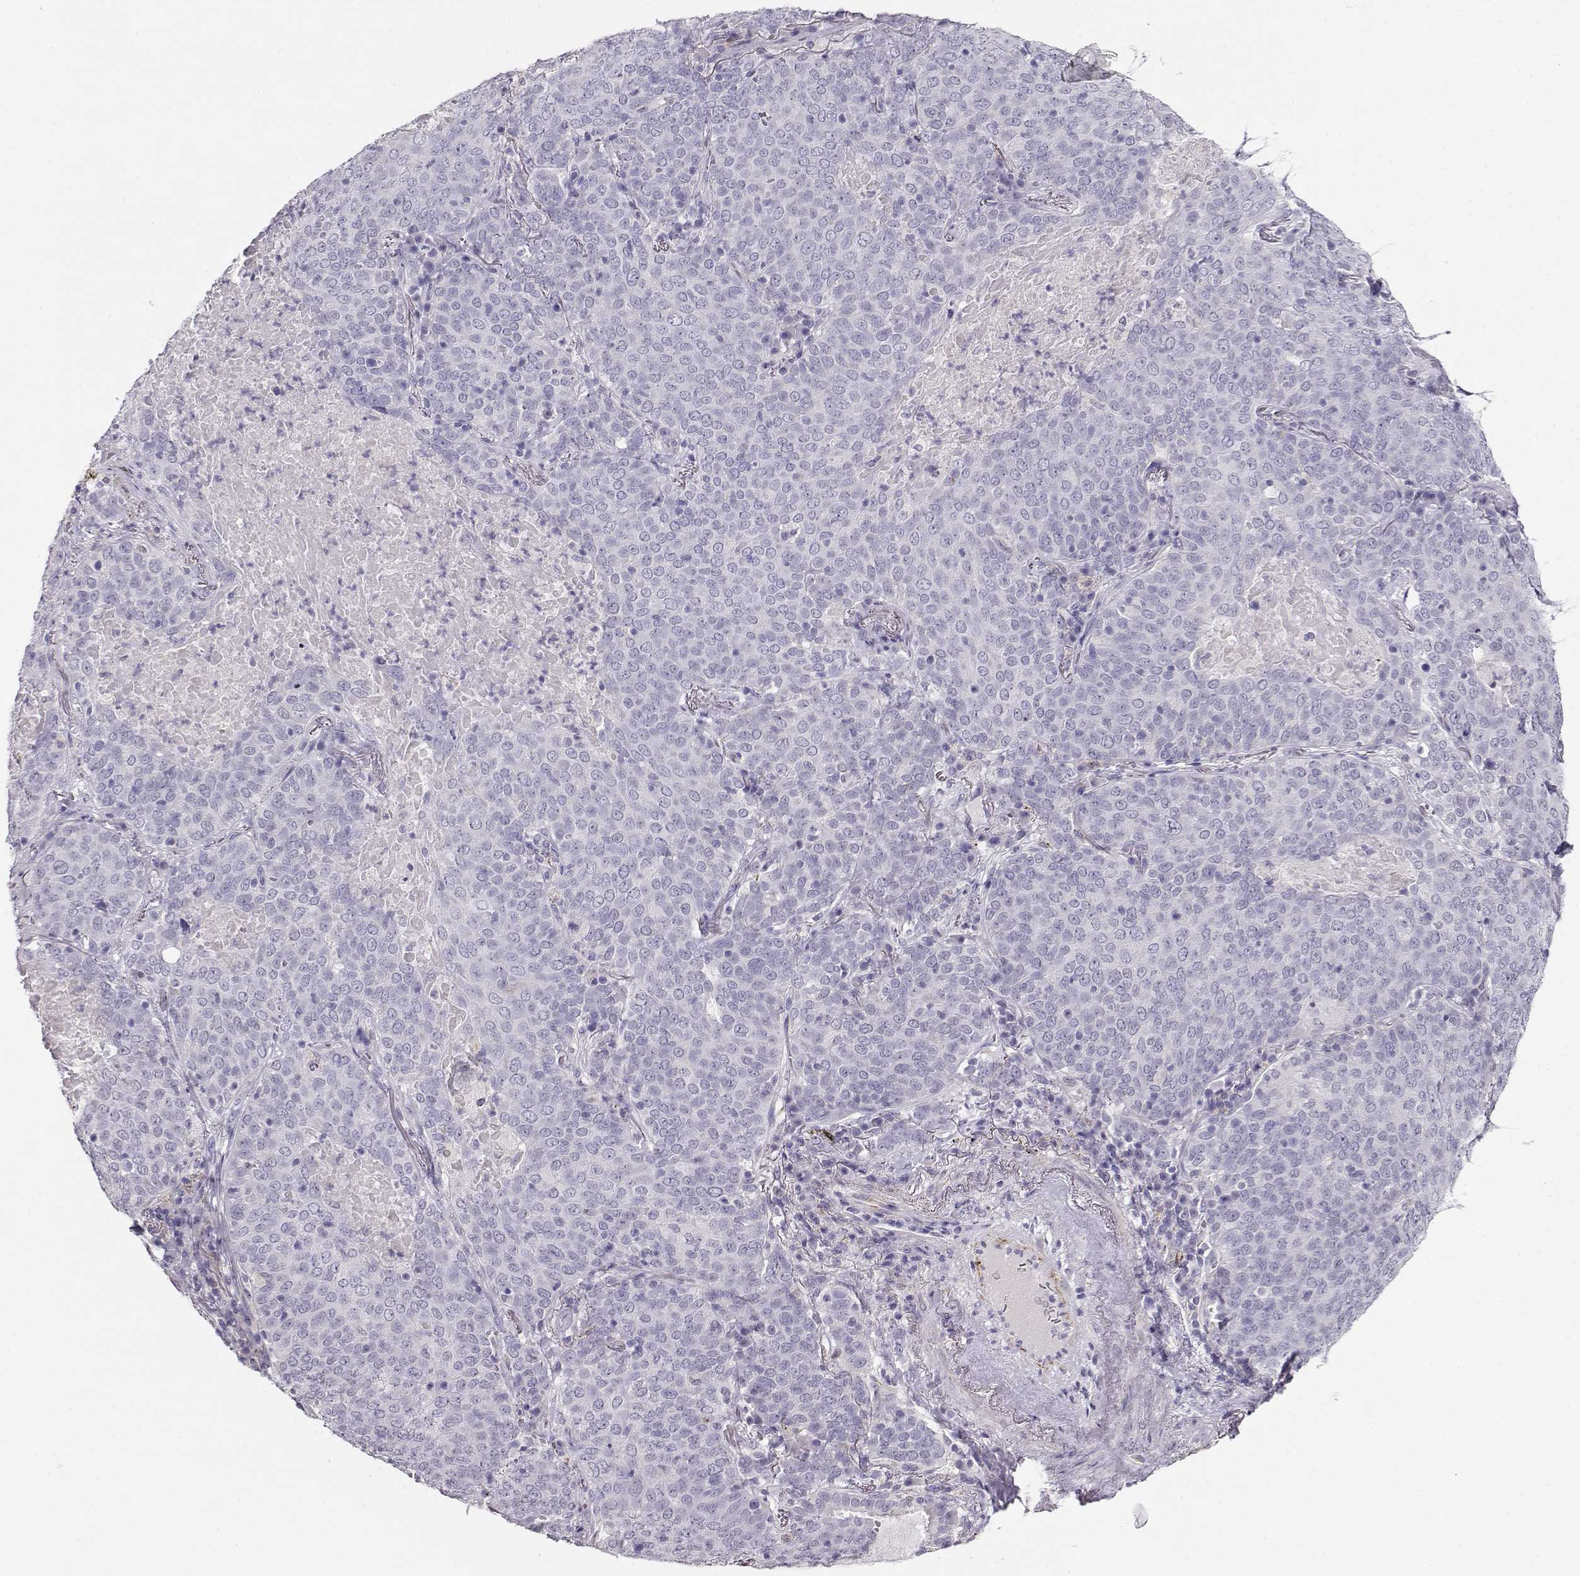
{"staining": {"intensity": "negative", "quantity": "none", "location": "none"}, "tissue": "lung cancer", "cell_type": "Tumor cells", "image_type": "cancer", "snomed": [{"axis": "morphology", "description": "Squamous cell carcinoma, NOS"}, {"axis": "topography", "description": "Lung"}], "caption": "The photomicrograph shows no staining of tumor cells in lung squamous cell carcinoma. (Brightfield microscopy of DAB IHC at high magnification).", "gene": "RBM44", "patient": {"sex": "male", "age": 82}}